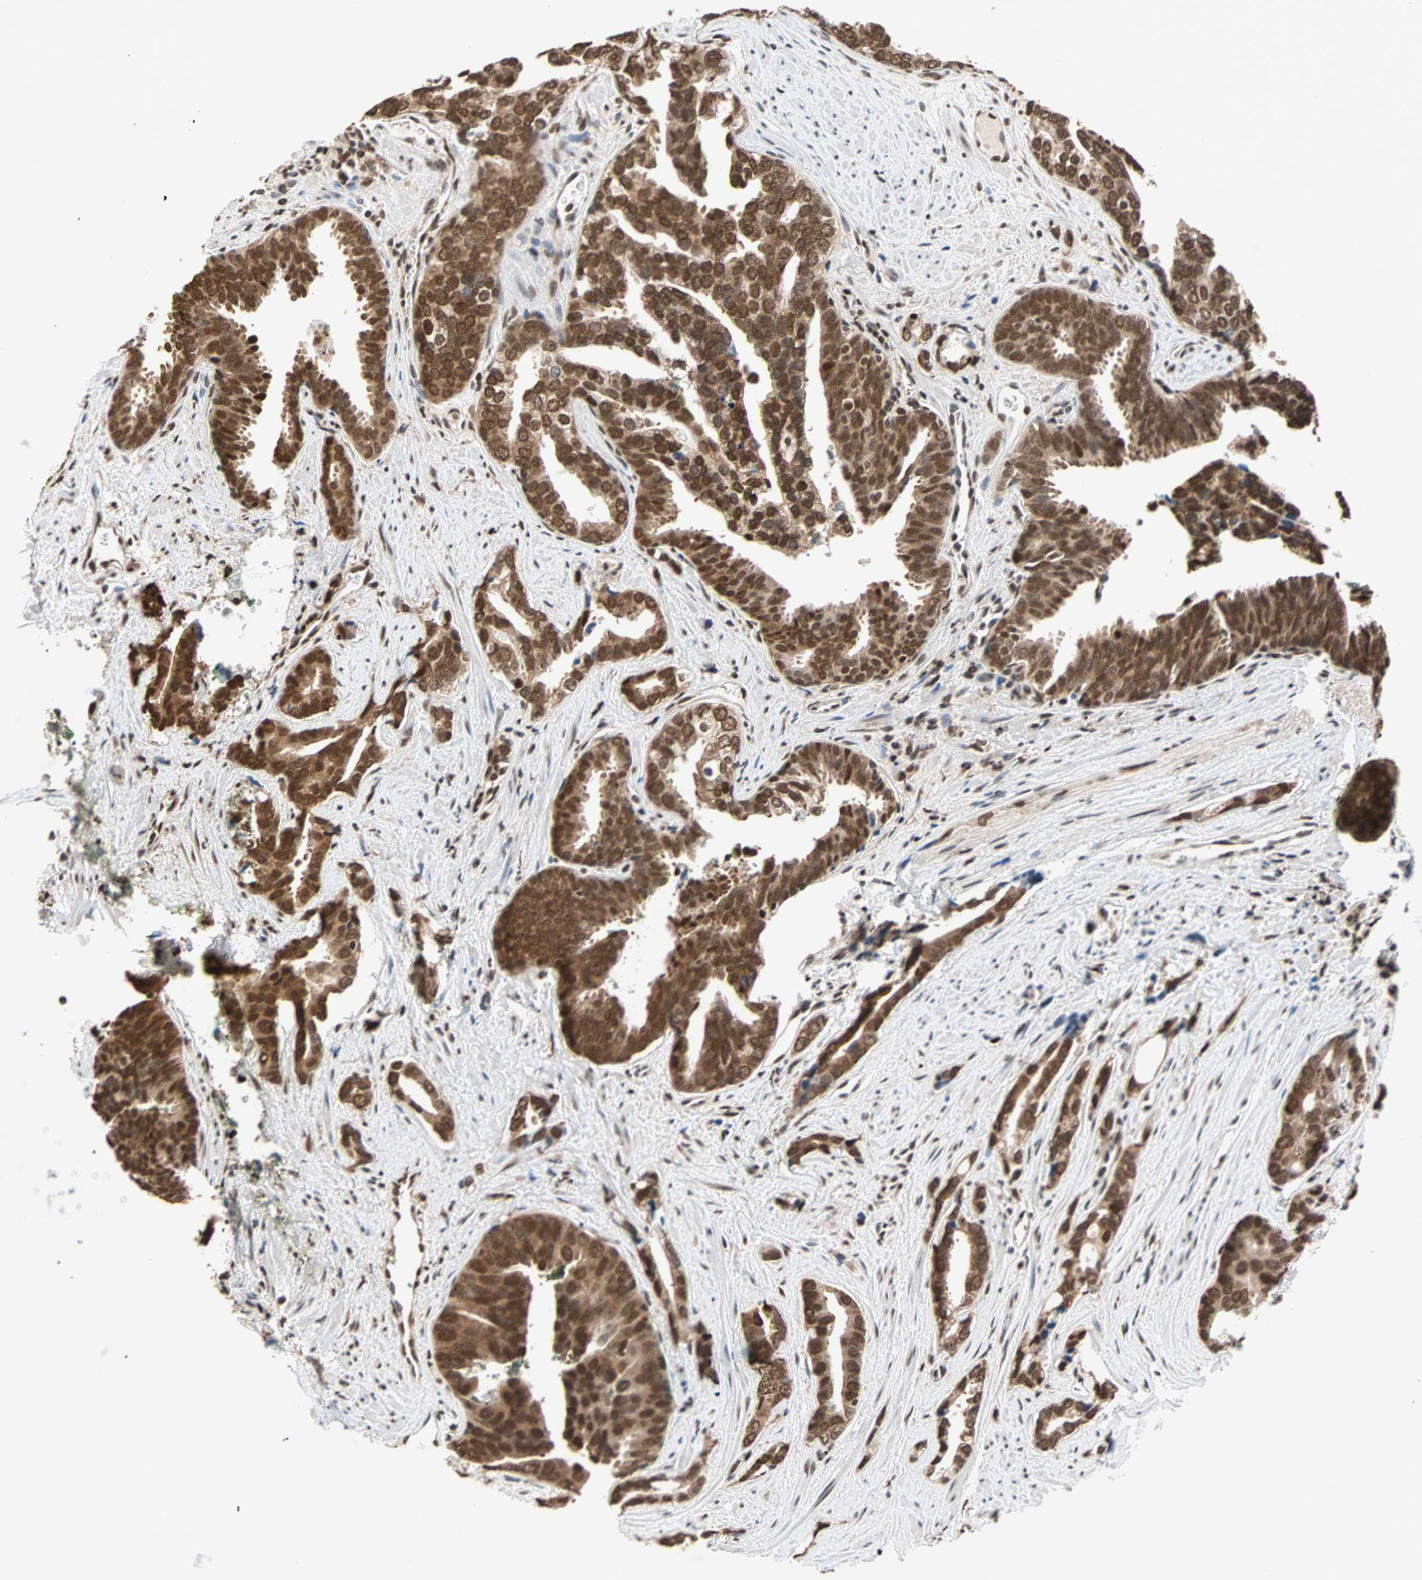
{"staining": {"intensity": "strong", "quantity": ">75%", "location": "nuclear"}, "tissue": "prostate cancer", "cell_type": "Tumor cells", "image_type": "cancer", "snomed": [{"axis": "morphology", "description": "Adenocarcinoma, High grade"}, {"axis": "topography", "description": "Prostate"}], "caption": "This micrograph reveals IHC staining of human high-grade adenocarcinoma (prostate), with high strong nuclear expression in about >75% of tumor cells.", "gene": "DAZAP1", "patient": {"sex": "male", "age": 67}}